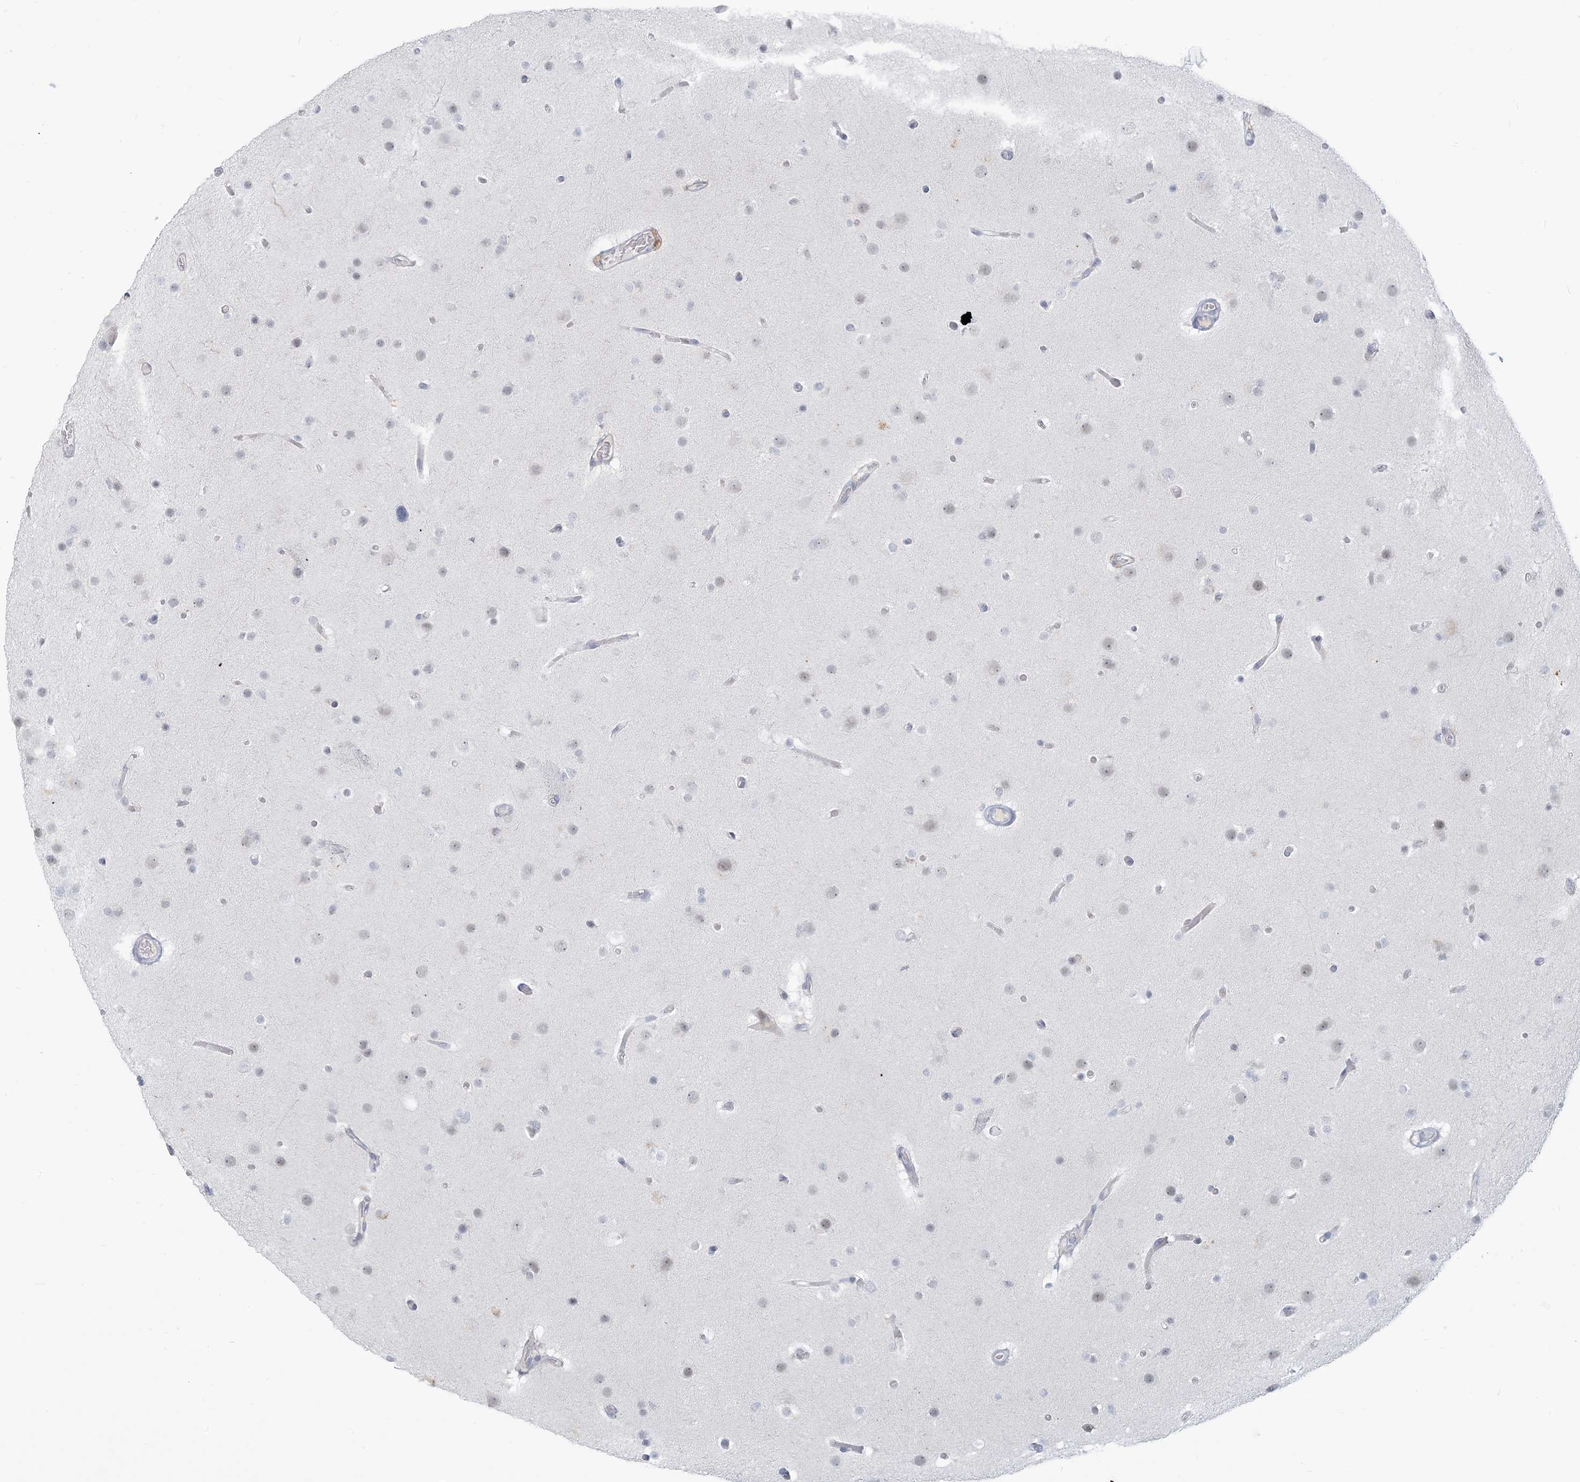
{"staining": {"intensity": "negative", "quantity": "none", "location": "none"}, "tissue": "glioma", "cell_type": "Tumor cells", "image_type": "cancer", "snomed": [{"axis": "morphology", "description": "Glioma, malignant, High grade"}, {"axis": "topography", "description": "Cerebral cortex"}], "caption": "Immunohistochemistry (IHC) image of human glioma stained for a protein (brown), which demonstrates no expression in tumor cells.", "gene": "SCML1", "patient": {"sex": "female", "age": 36}}